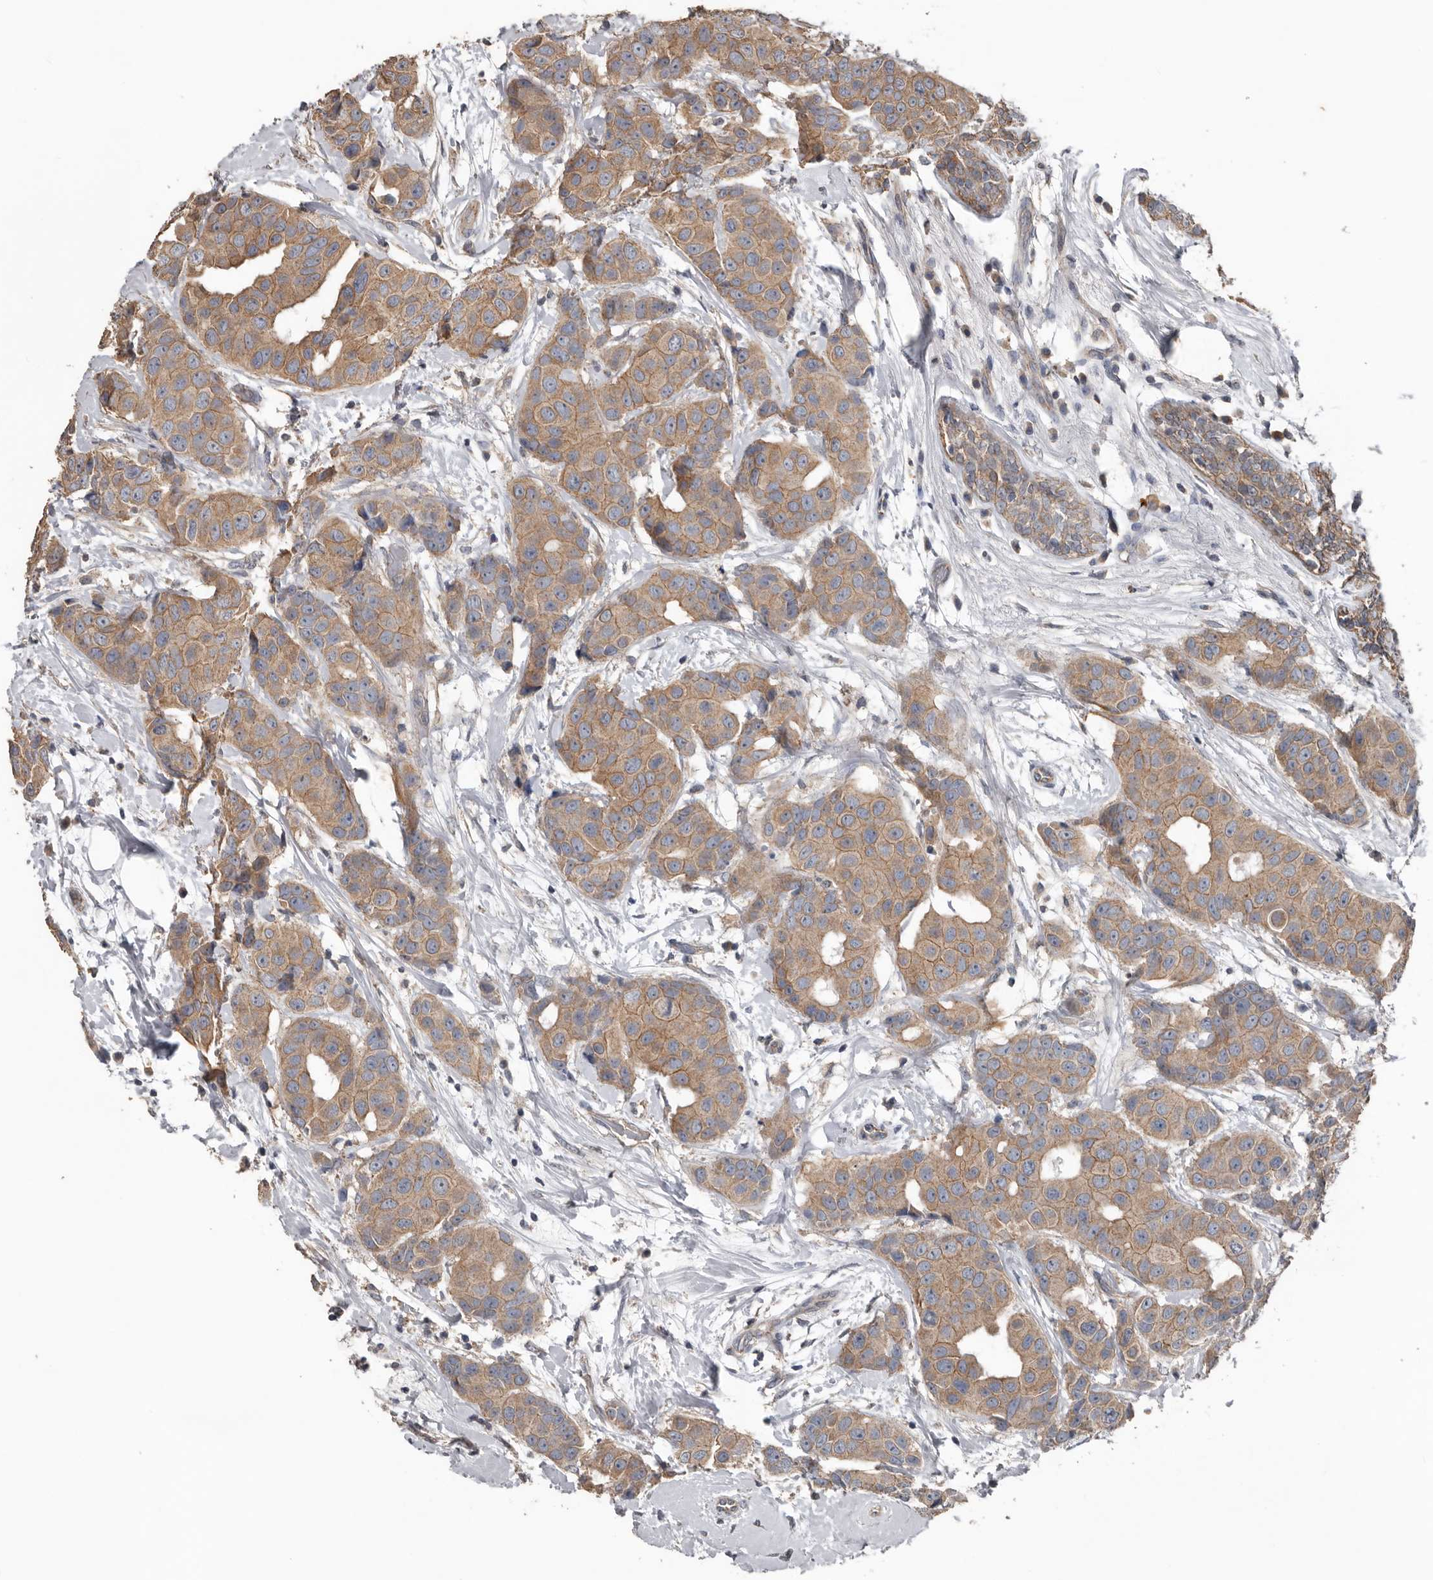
{"staining": {"intensity": "moderate", "quantity": ">75%", "location": "cytoplasmic/membranous"}, "tissue": "breast cancer", "cell_type": "Tumor cells", "image_type": "cancer", "snomed": [{"axis": "morphology", "description": "Normal tissue, NOS"}, {"axis": "morphology", "description": "Duct carcinoma"}, {"axis": "topography", "description": "Breast"}], "caption": "Human infiltrating ductal carcinoma (breast) stained for a protein (brown) demonstrates moderate cytoplasmic/membranous positive expression in about >75% of tumor cells.", "gene": "HYAL4", "patient": {"sex": "female", "age": 39}}